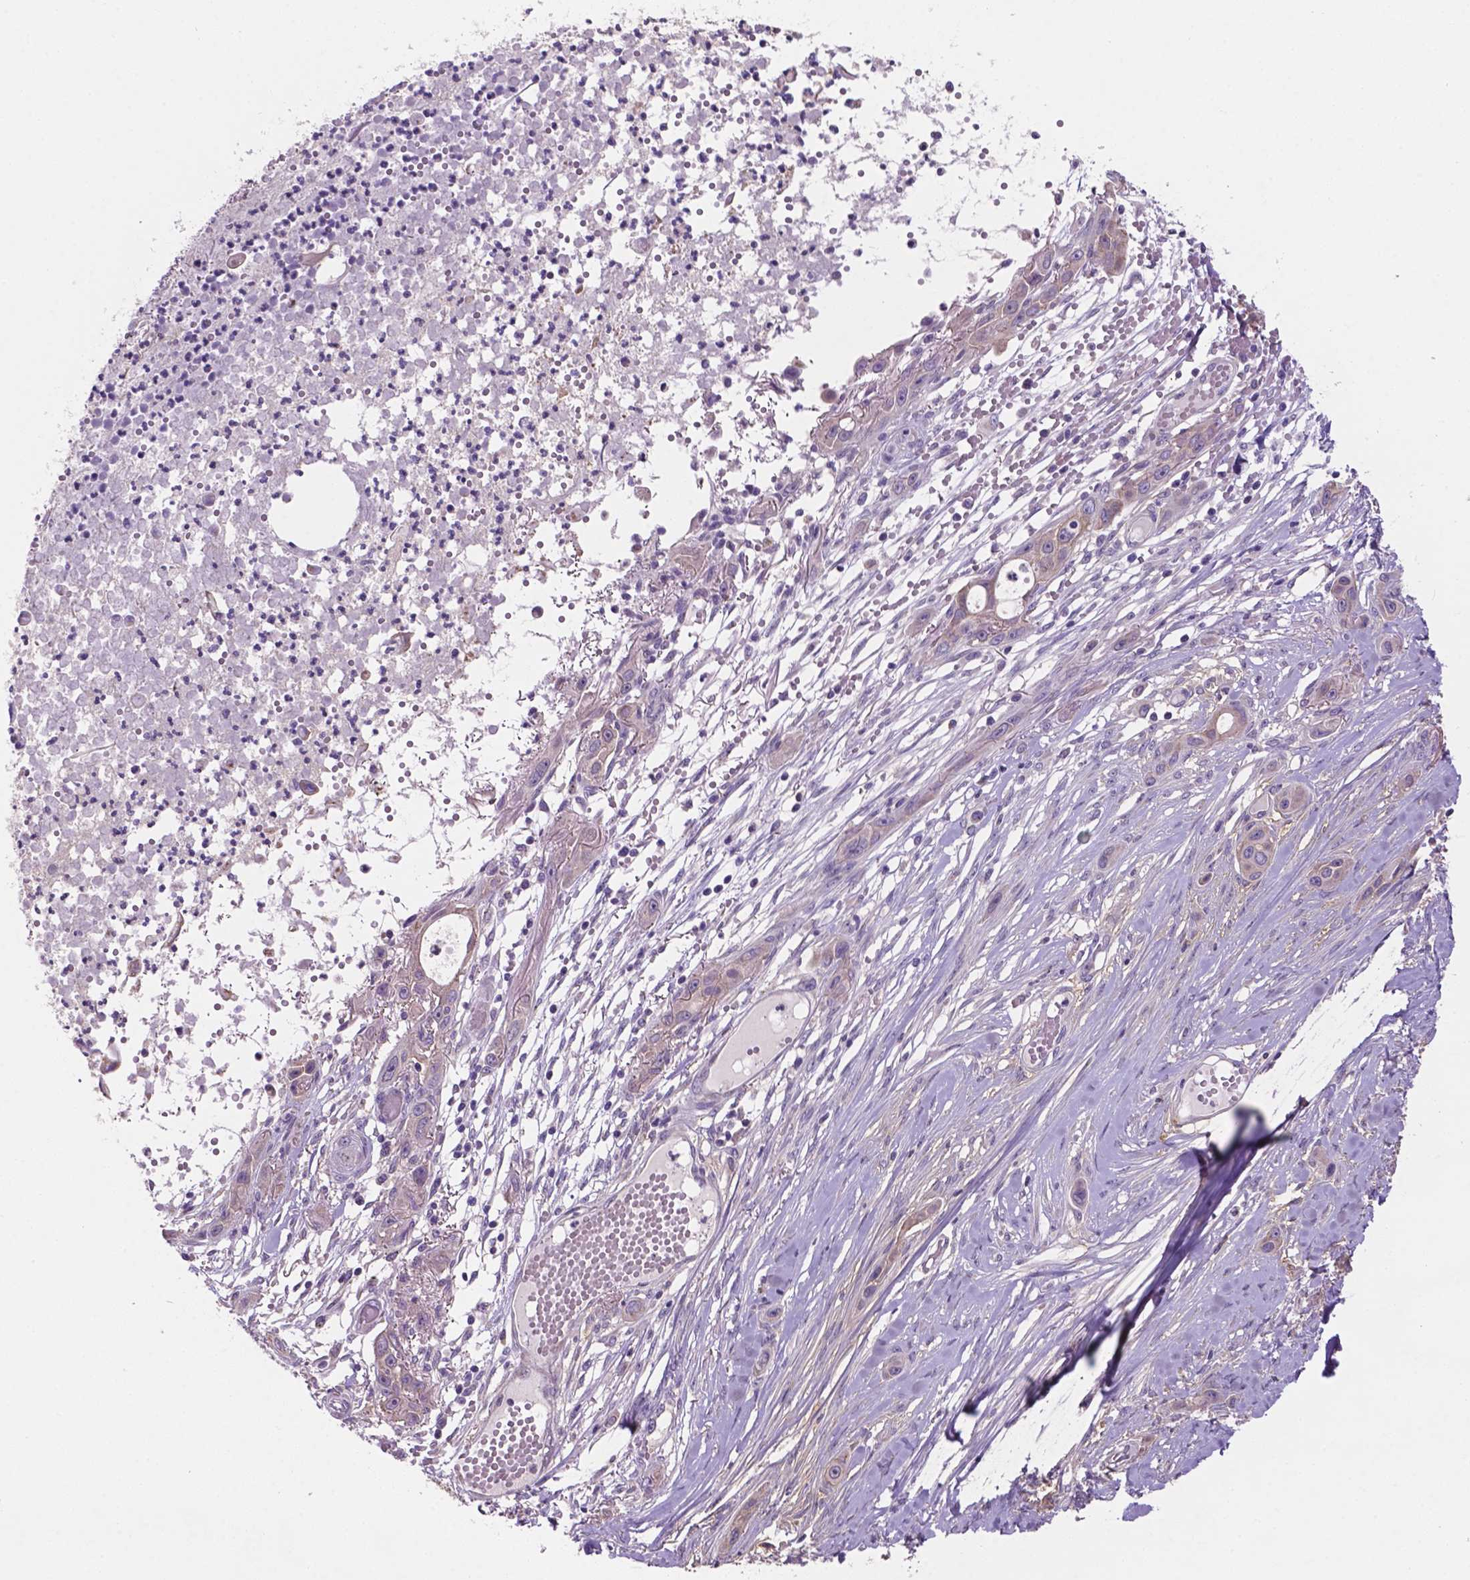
{"staining": {"intensity": "negative", "quantity": "none", "location": "none"}, "tissue": "skin cancer", "cell_type": "Tumor cells", "image_type": "cancer", "snomed": [{"axis": "morphology", "description": "Squamous cell carcinoma, NOS"}, {"axis": "topography", "description": "Skin"}], "caption": "DAB immunohistochemical staining of human skin cancer (squamous cell carcinoma) demonstrates no significant staining in tumor cells. (Stains: DAB (3,3'-diaminobenzidine) immunohistochemistry with hematoxylin counter stain, Microscopy: brightfield microscopy at high magnification).", "gene": "MKRN2OS", "patient": {"sex": "female", "age": 69}}